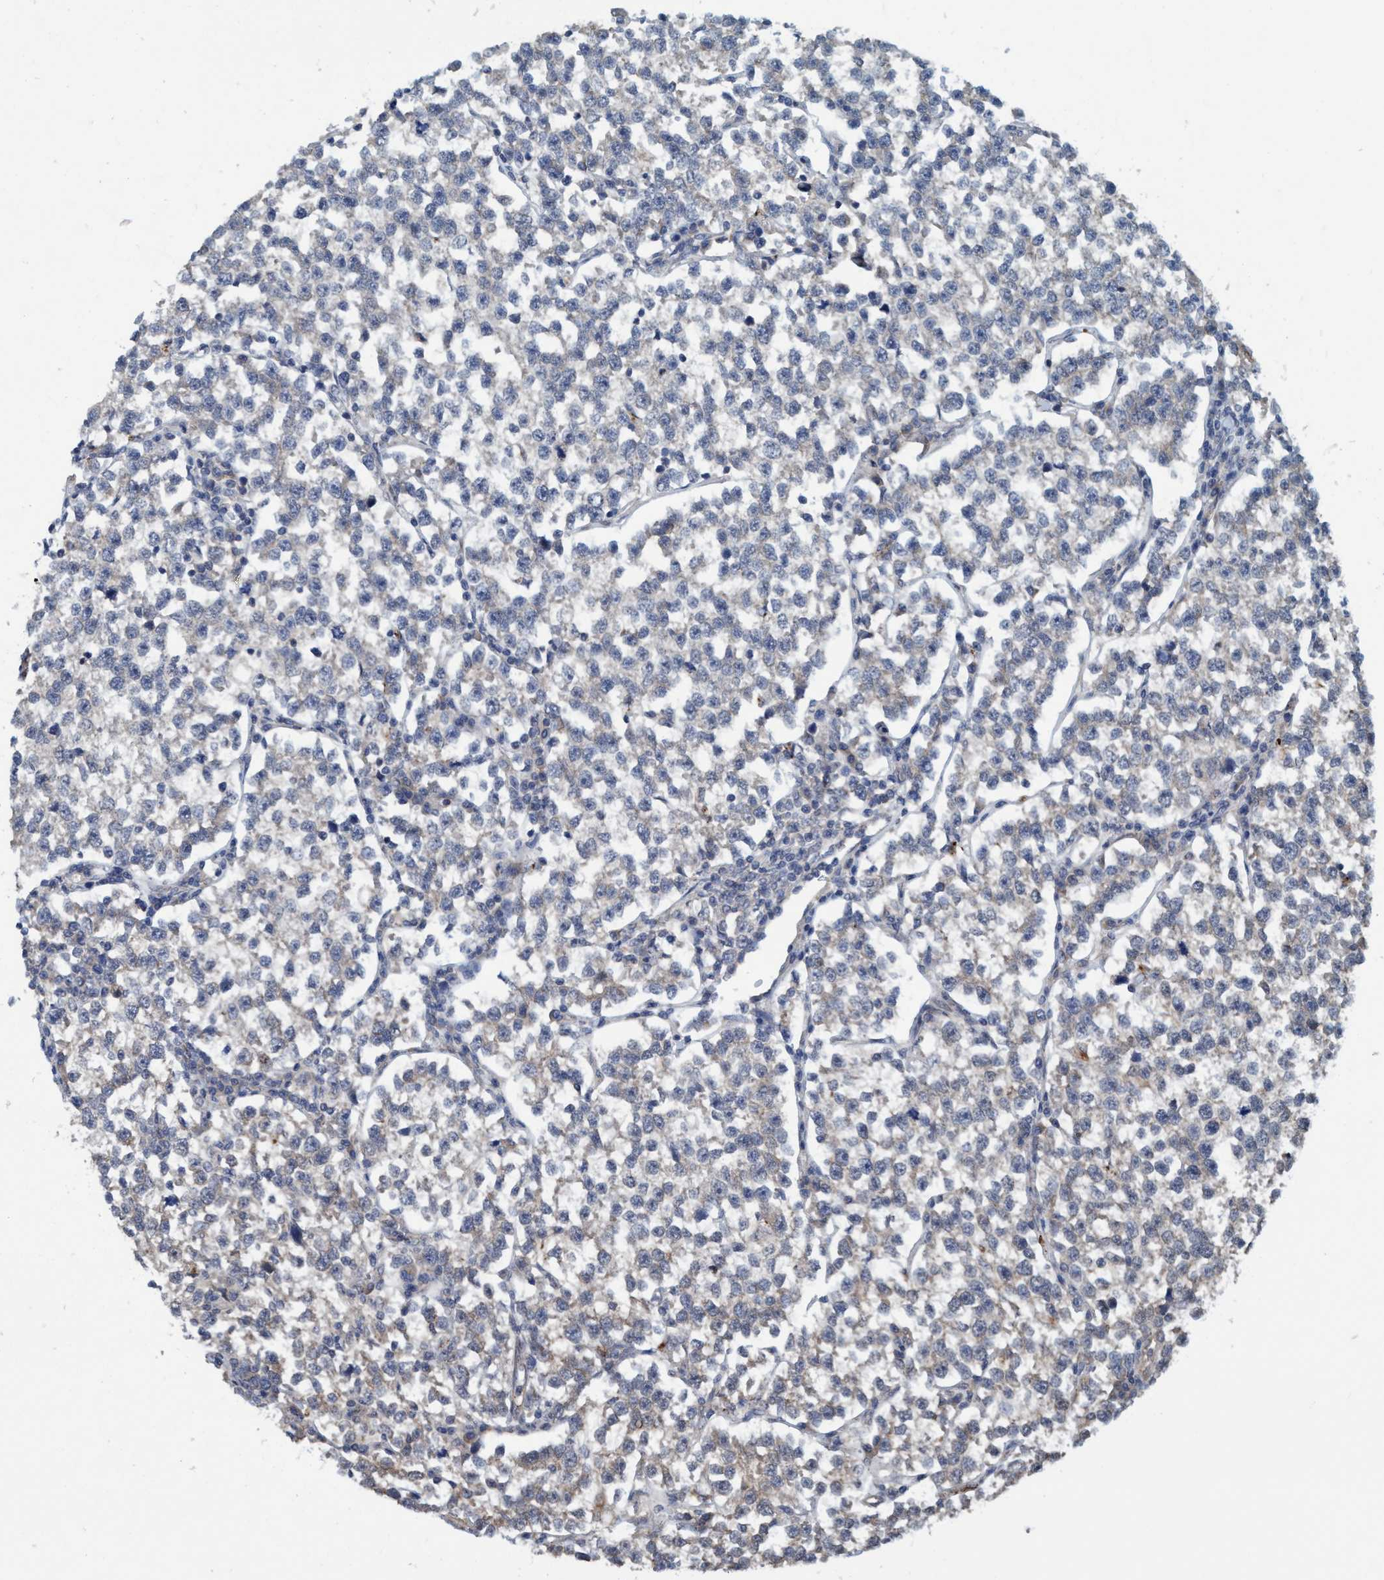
{"staining": {"intensity": "weak", "quantity": "<25%", "location": "cytoplasmic/membranous"}, "tissue": "testis cancer", "cell_type": "Tumor cells", "image_type": "cancer", "snomed": [{"axis": "morphology", "description": "Normal tissue, NOS"}, {"axis": "morphology", "description": "Seminoma, NOS"}, {"axis": "topography", "description": "Testis"}], "caption": "Testis cancer (seminoma) stained for a protein using IHC shows no staining tumor cells.", "gene": "TRIM65", "patient": {"sex": "male", "age": 43}}